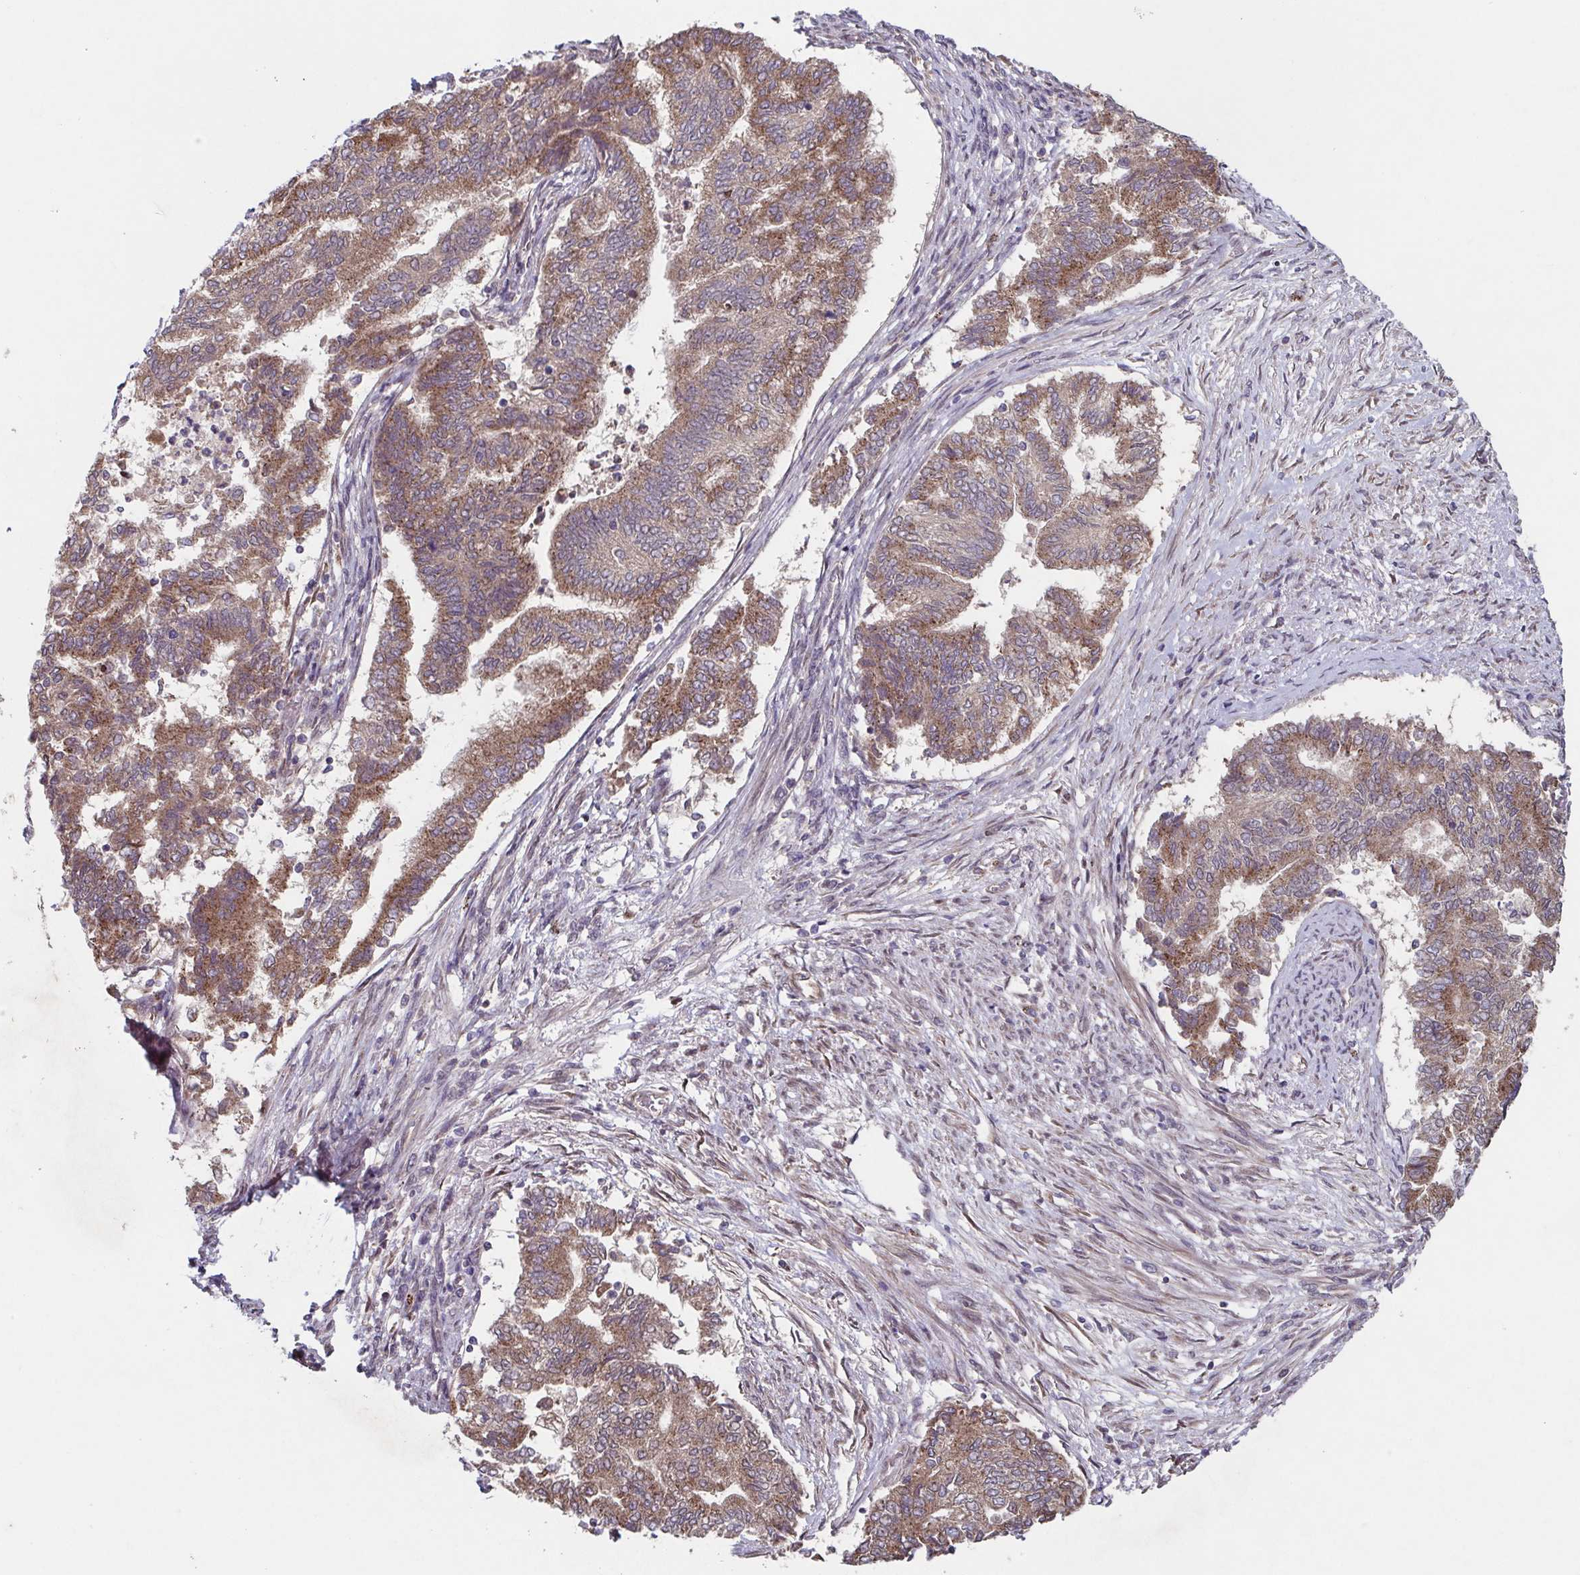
{"staining": {"intensity": "moderate", "quantity": ">75%", "location": "cytoplasmic/membranous"}, "tissue": "endometrial cancer", "cell_type": "Tumor cells", "image_type": "cancer", "snomed": [{"axis": "morphology", "description": "Adenocarcinoma, NOS"}, {"axis": "topography", "description": "Endometrium"}], "caption": "Endometrial cancer (adenocarcinoma) was stained to show a protein in brown. There is medium levels of moderate cytoplasmic/membranous positivity in approximately >75% of tumor cells. The staining was performed using DAB, with brown indicating positive protein expression. Nuclei are stained blue with hematoxylin.", "gene": "COPB1", "patient": {"sex": "female", "age": 65}}